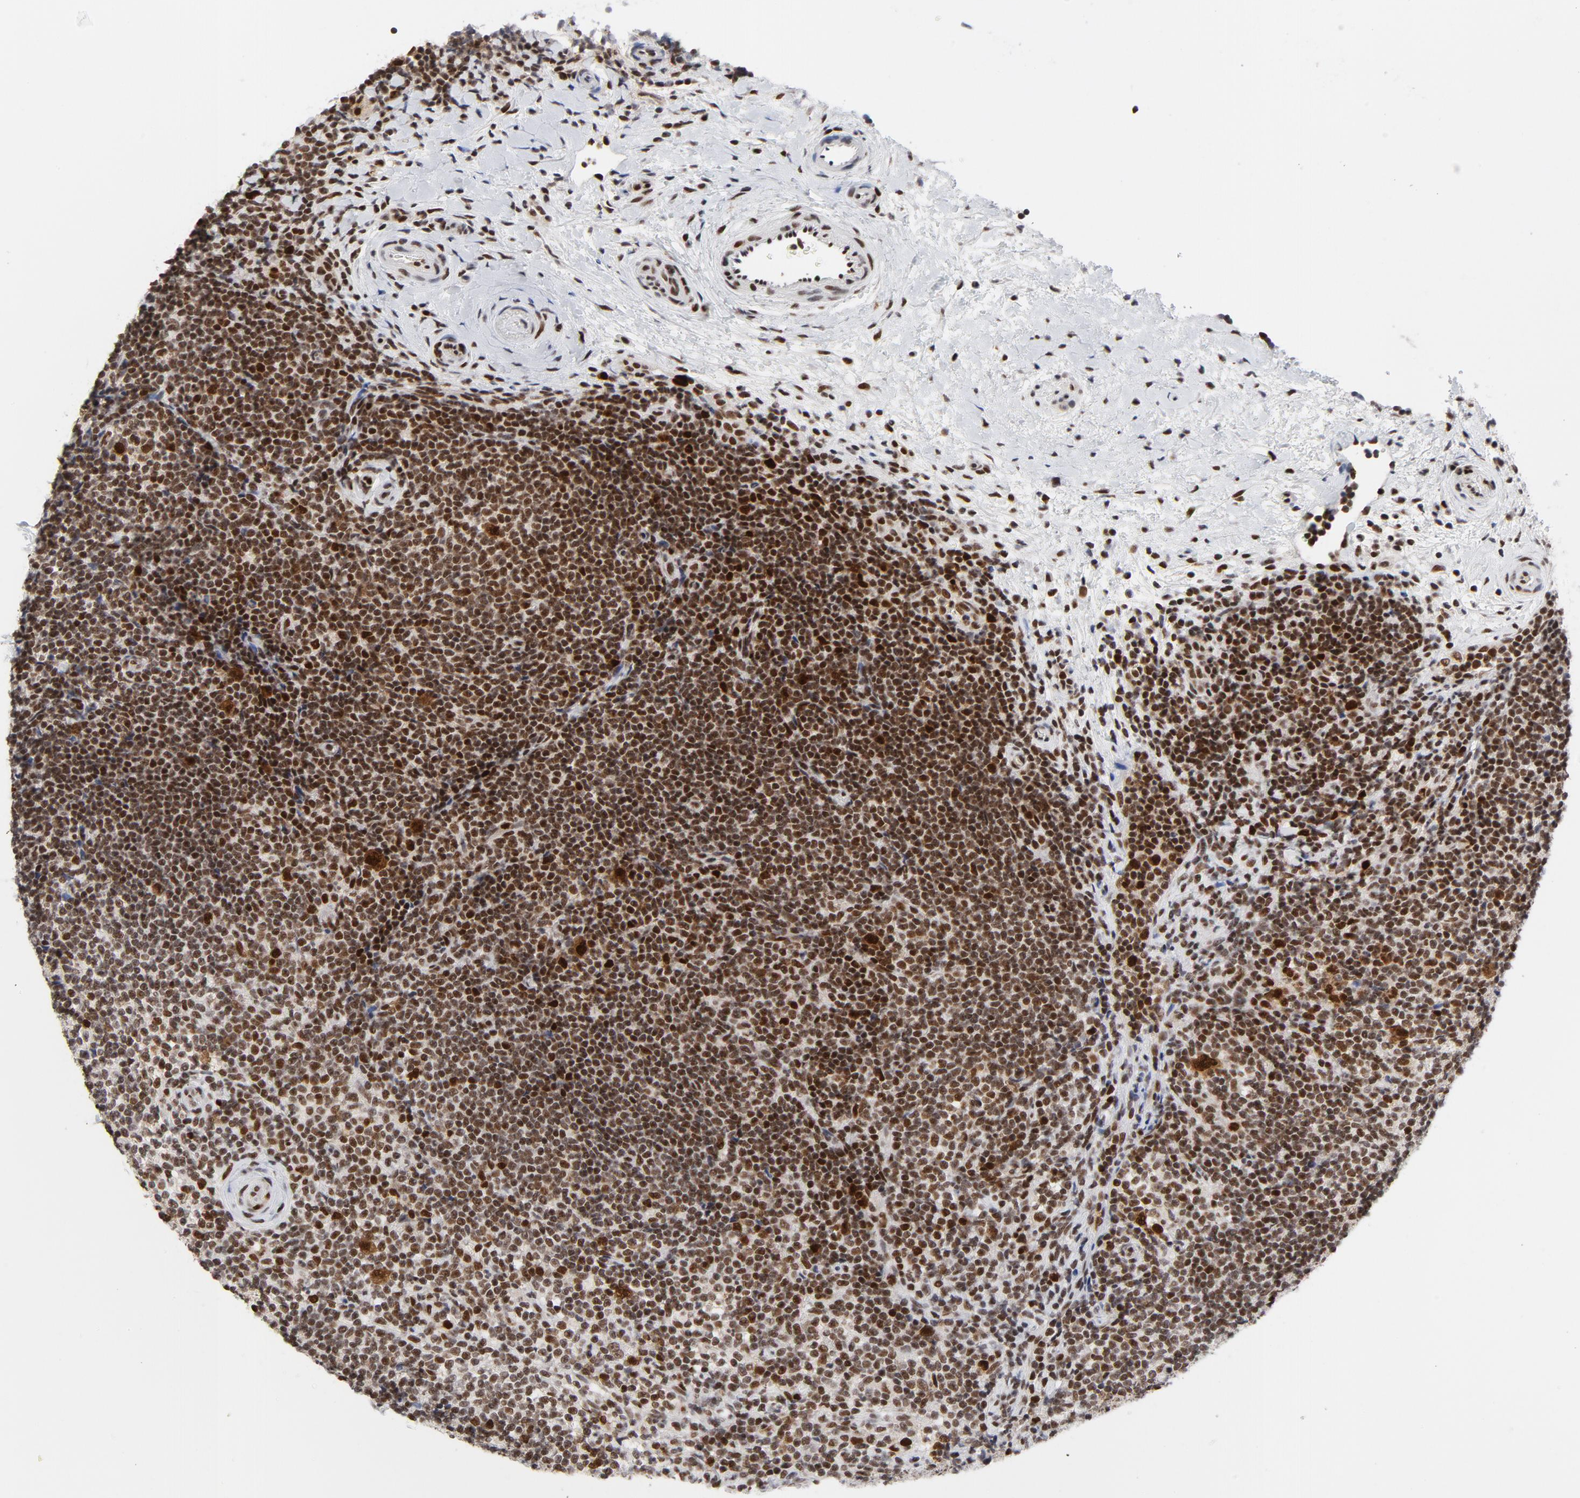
{"staining": {"intensity": "moderate", "quantity": ">75%", "location": "nuclear"}, "tissue": "lymphoma", "cell_type": "Tumor cells", "image_type": "cancer", "snomed": [{"axis": "morphology", "description": "Malignant lymphoma, non-Hodgkin's type, Low grade"}, {"axis": "topography", "description": "Lymph node"}], "caption": "Human lymphoma stained with a brown dye reveals moderate nuclear positive staining in approximately >75% of tumor cells.", "gene": "RFC4", "patient": {"sex": "female", "age": 76}}